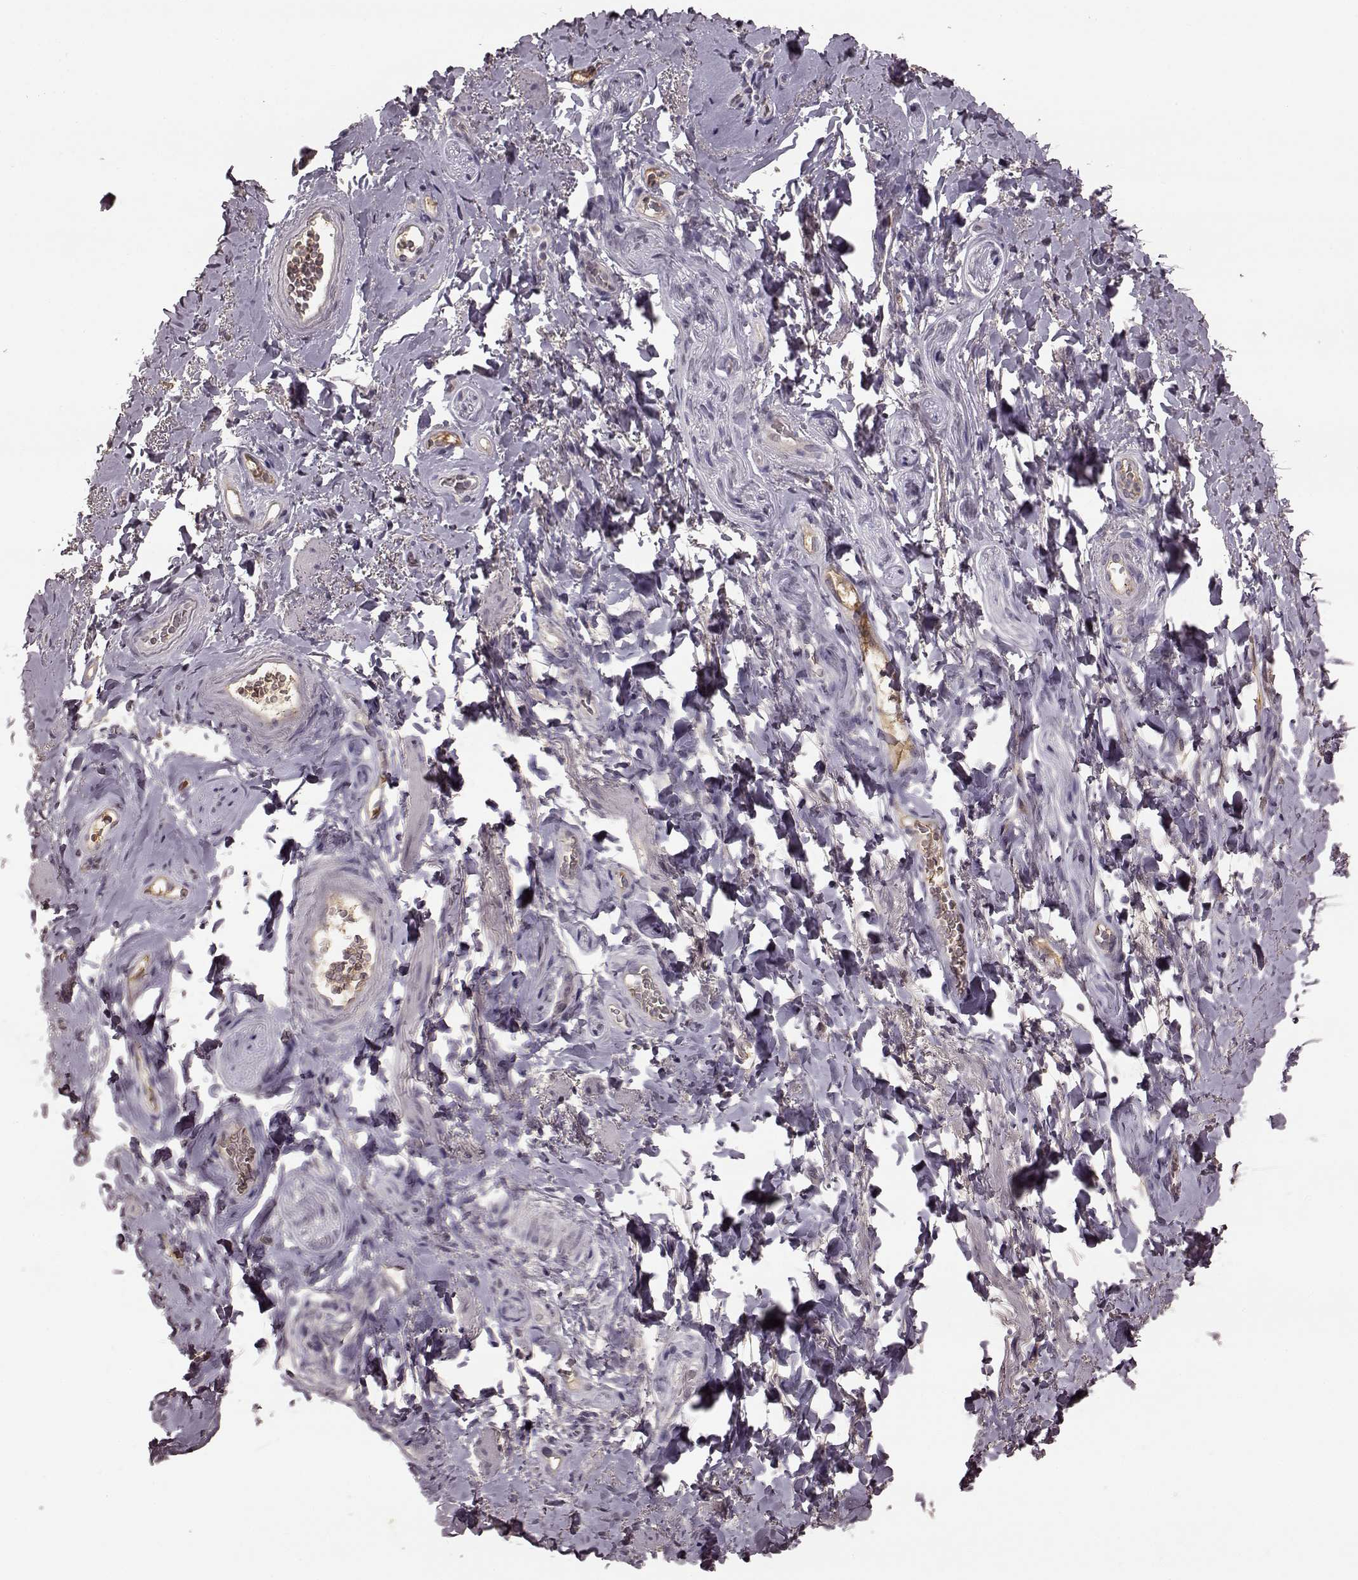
{"staining": {"intensity": "negative", "quantity": "none", "location": "none"}, "tissue": "adipose tissue", "cell_type": "Adipocytes", "image_type": "normal", "snomed": [{"axis": "morphology", "description": "Normal tissue, NOS"}, {"axis": "topography", "description": "Anal"}, {"axis": "topography", "description": "Peripheral nerve tissue"}], "caption": "Immunohistochemical staining of unremarkable human adipose tissue exhibits no significant staining in adipocytes. (Brightfield microscopy of DAB immunohistochemistry (IHC) at high magnification).", "gene": "NRL", "patient": {"sex": "male", "age": 53}}